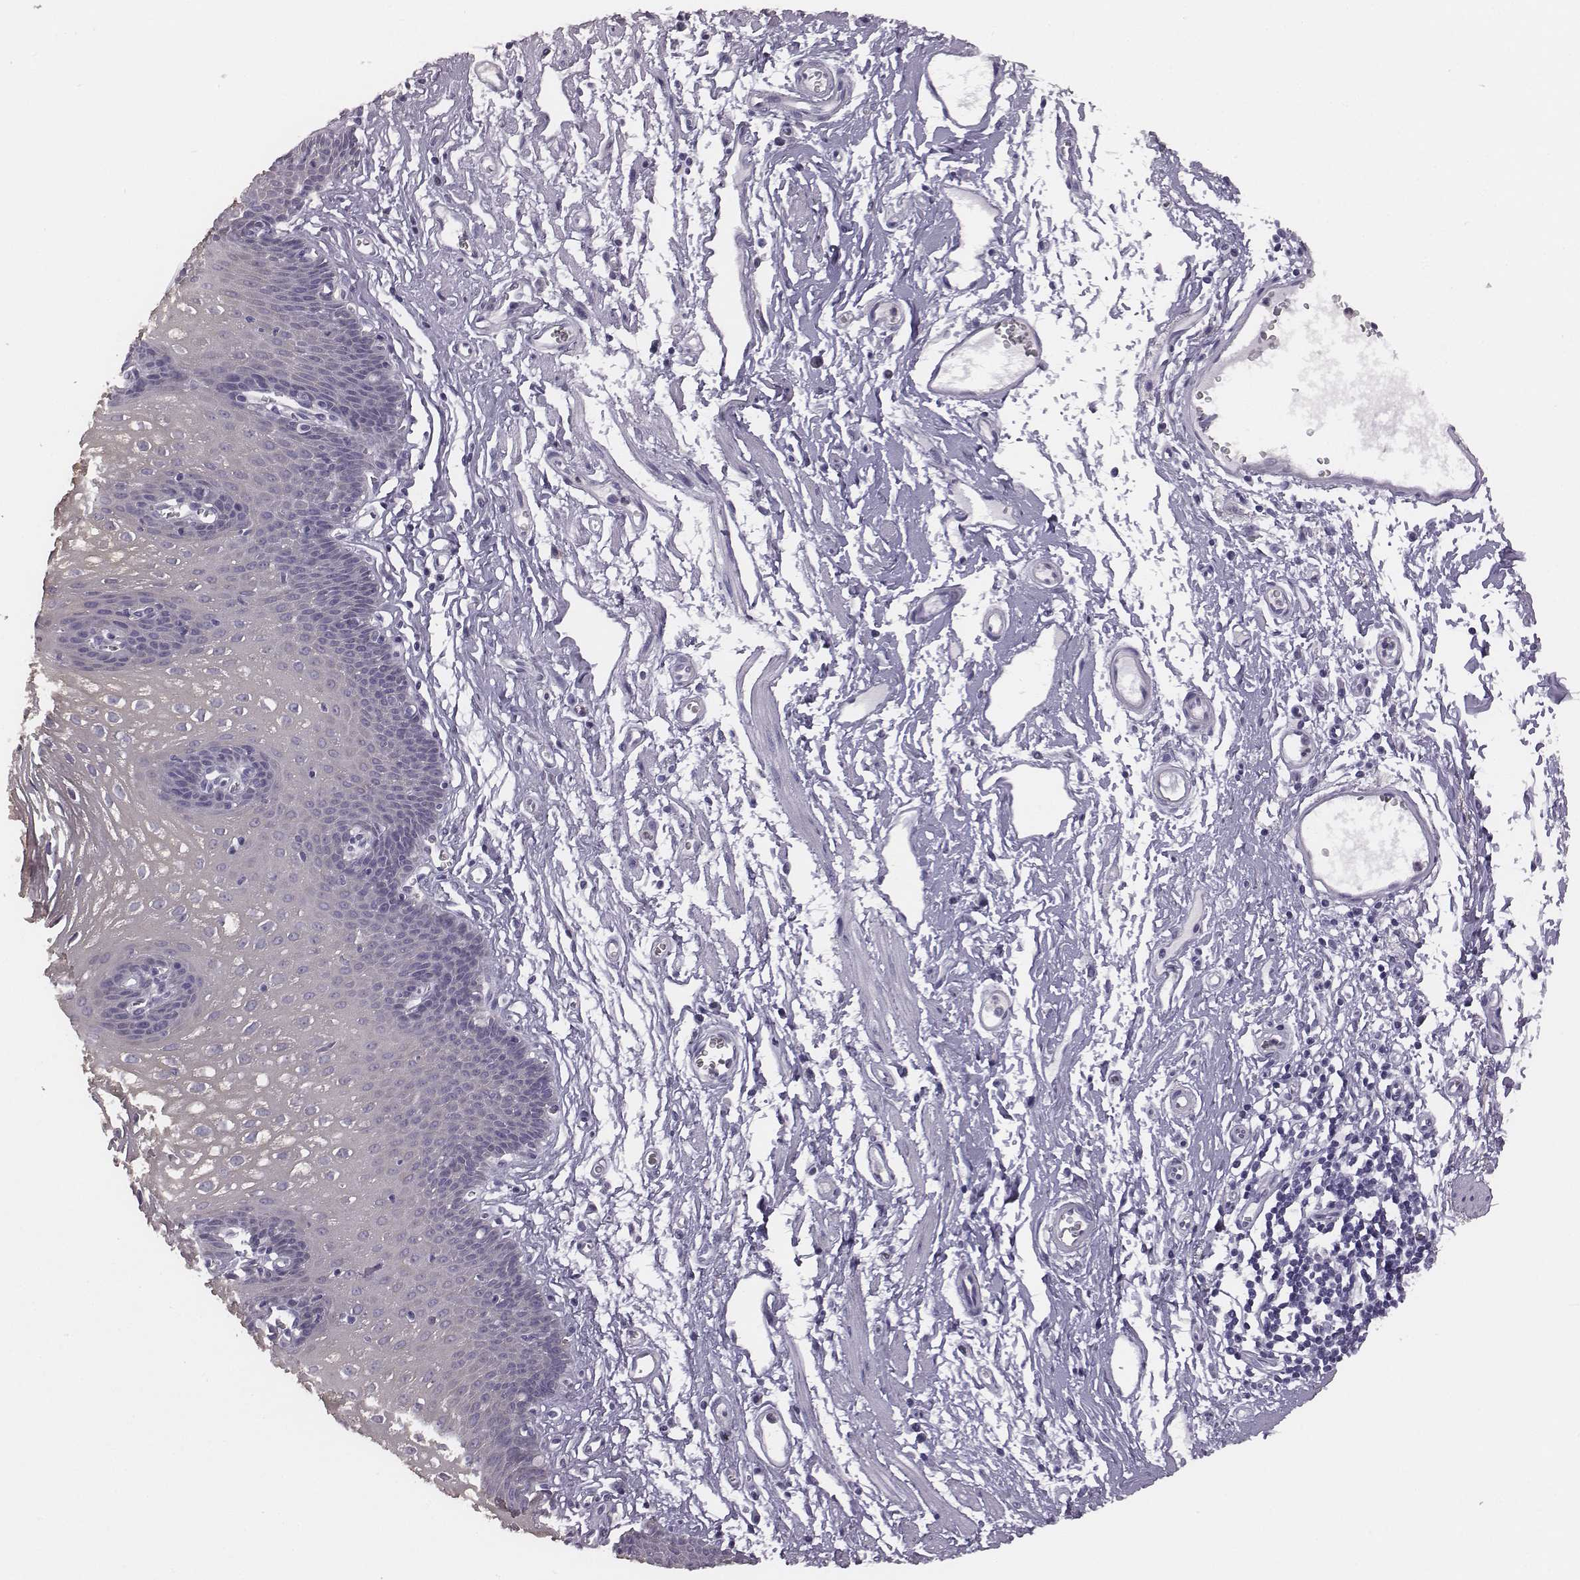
{"staining": {"intensity": "negative", "quantity": "none", "location": "none"}, "tissue": "esophagus", "cell_type": "Squamous epithelial cells", "image_type": "normal", "snomed": [{"axis": "morphology", "description": "Normal tissue, NOS"}, {"axis": "topography", "description": "Esophagus"}], "caption": "Immunohistochemistry image of benign esophagus: human esophagus stained with DAB demonstrates no significant protein staining in squamous epithelial cells.", "gene": "ENSG00000290147", "patient": {"sex": "male", "age": 72}}